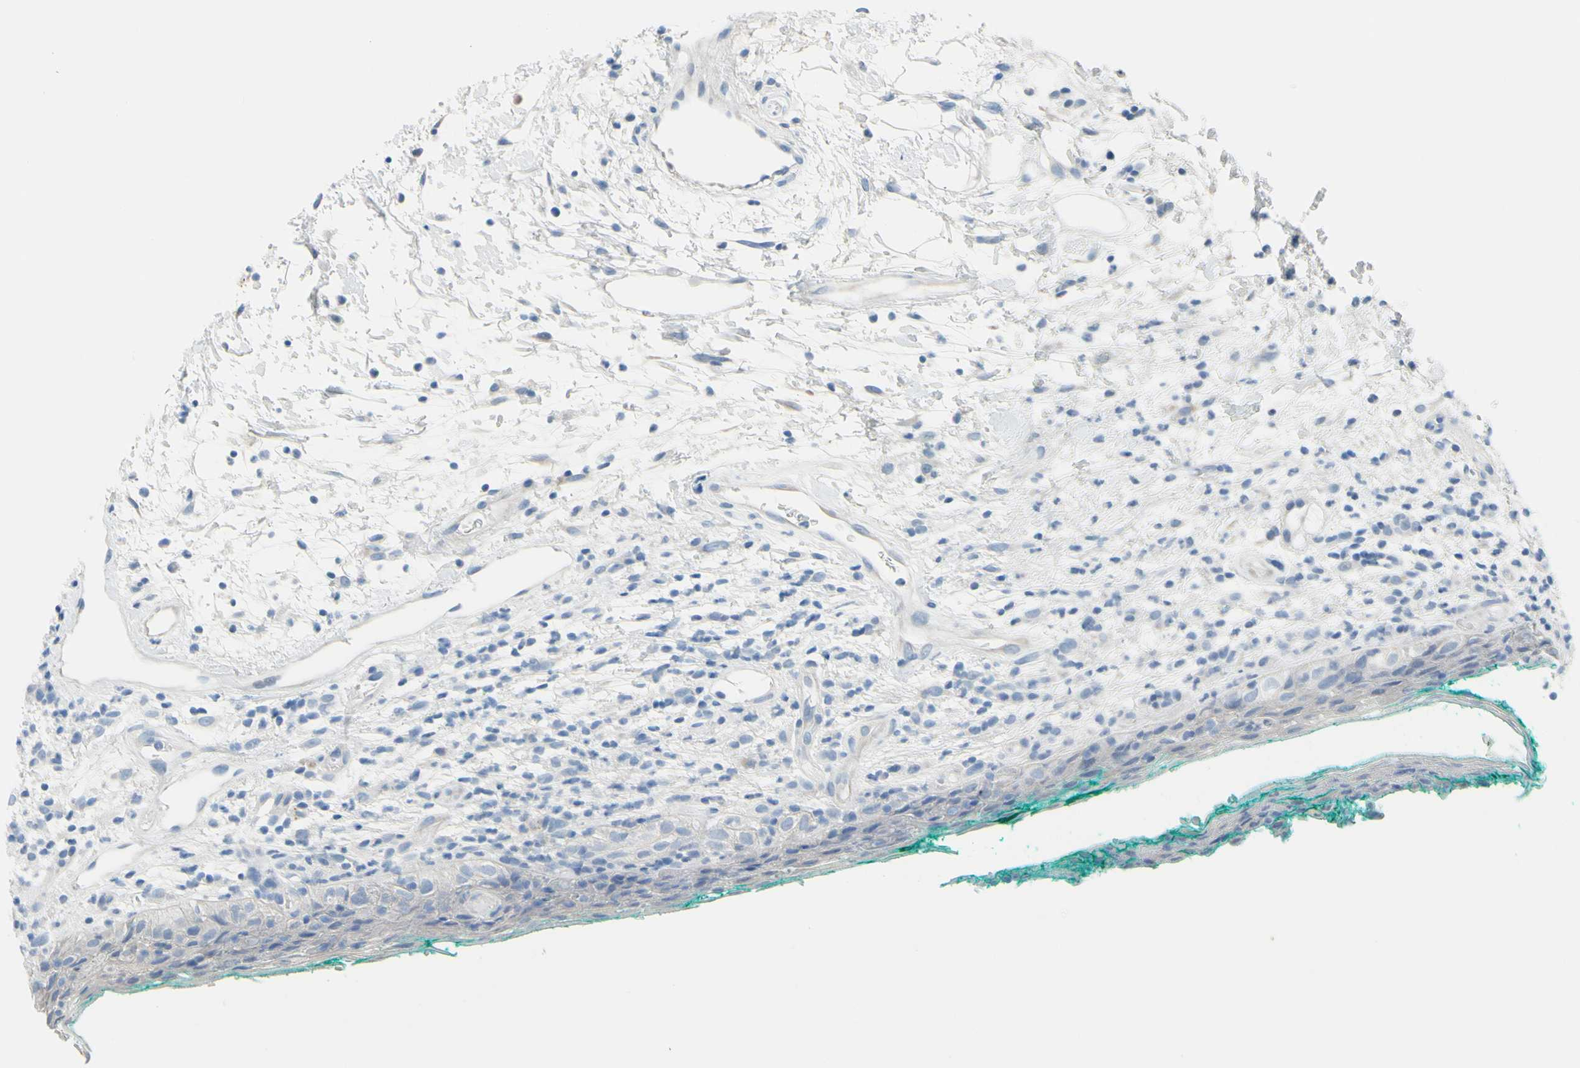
{"staining": {"intensity": "negative", "quantity": "none", "location": "none"}, "tissue": "oral mucosa", "cell_type": "Squamous epithelial cells", "image_type": "normal", "snomed": [{"axis": "morphology", "description": "Normal tissue, NOS"}, {"axis": "topography", "description": "Skeletal muscle"}, {"axis": "topography", "description": "Oral tissue"}, {"axis": "topography", "description": "Peripheral nerve tissue"}], "caption": "This is an IHC micrograph of unremarkable human oral mucosa. There is no positivity in squamous epithelial cells.", "gene": "SLC1A2", "patient": {"sex": "female", "age": 84}}